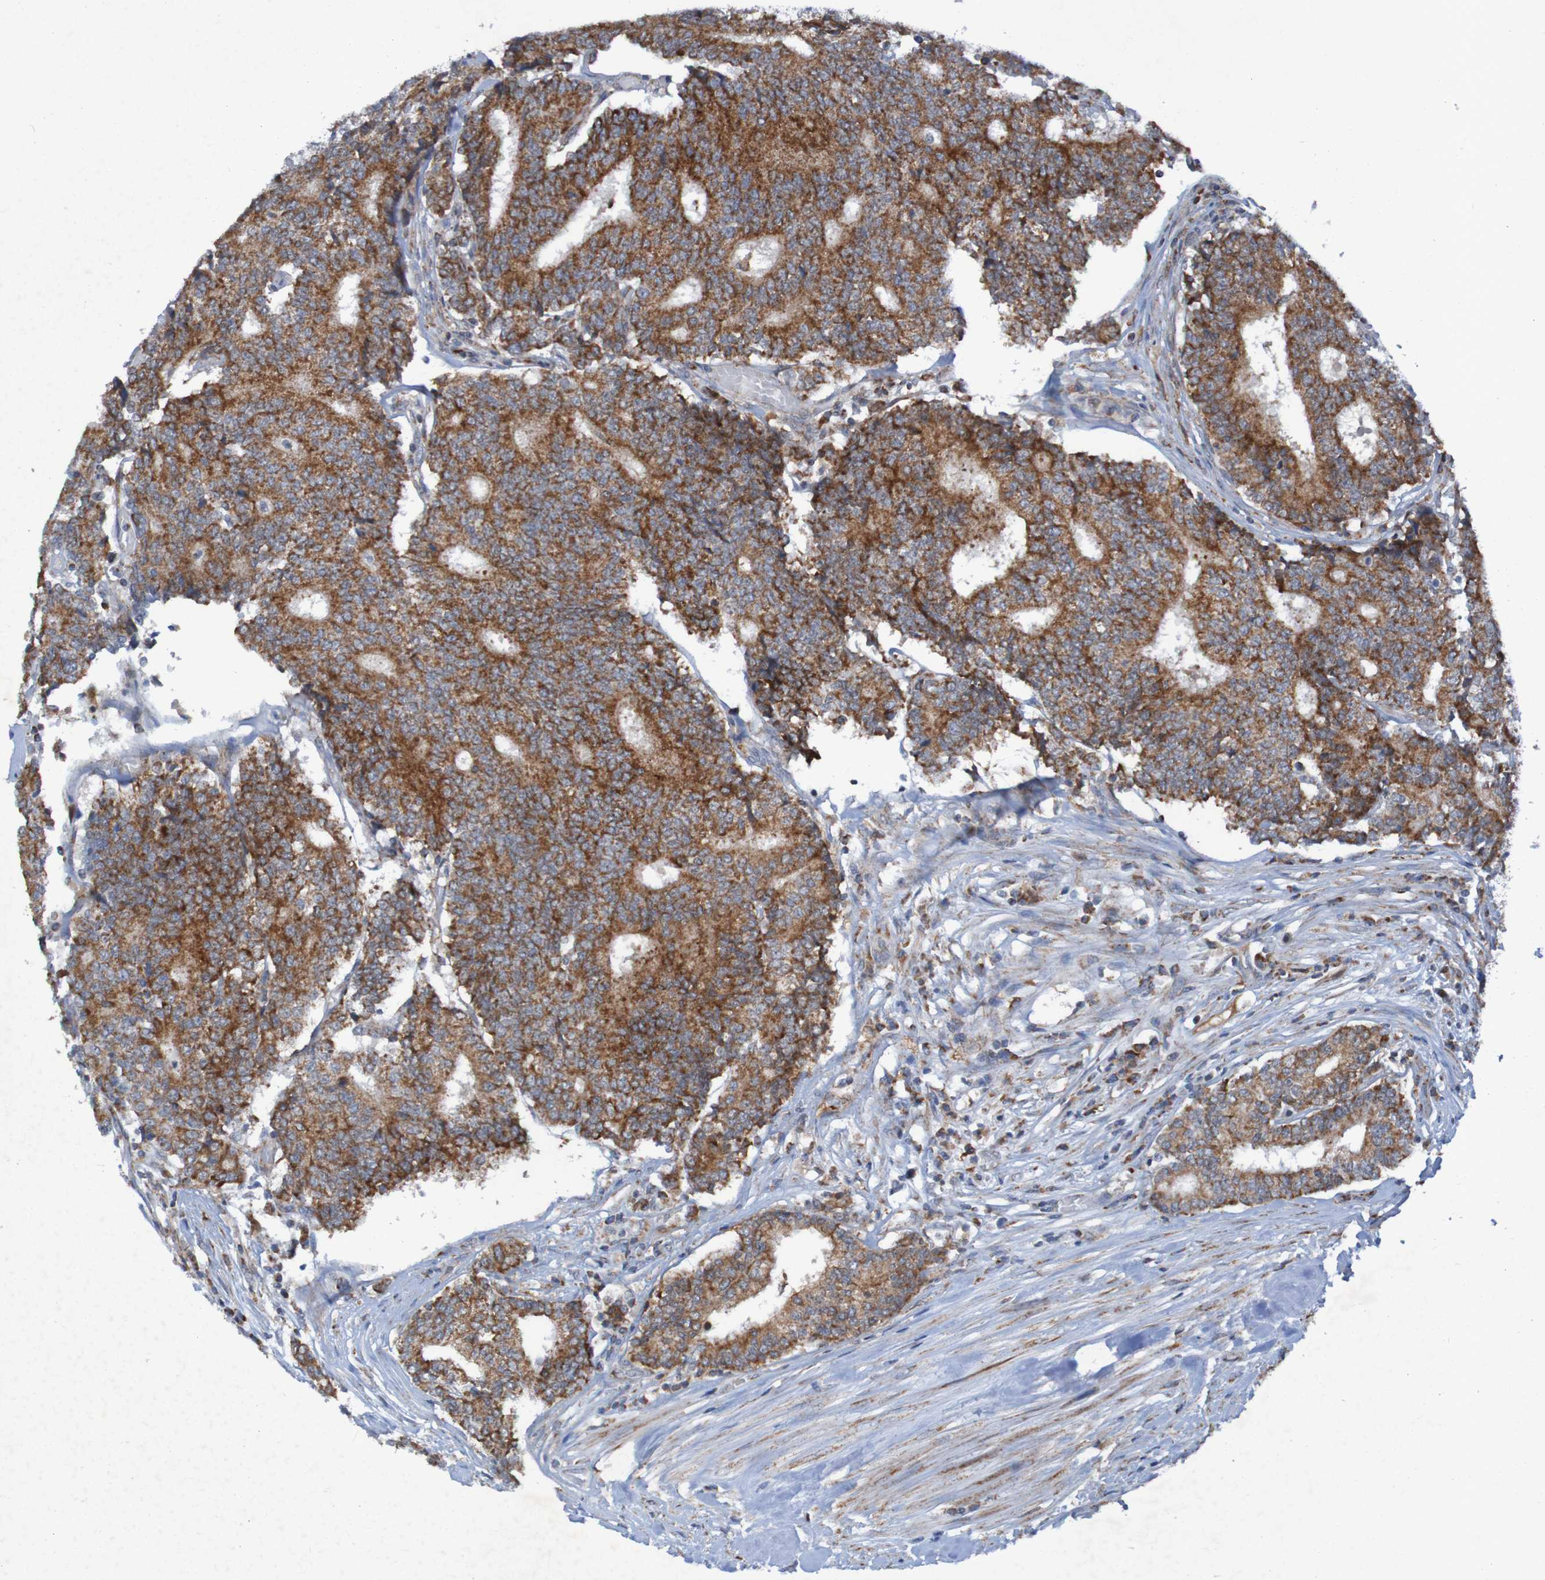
{"staining": {"intensity": "strong", "quantity": ">75%", "location": "cytoplasmic/membranous"}, "tissue": "prostate cancer", "cell_type": "Tumor cells", "image_type": "cancer", "snomed": [{"axis": "morphology", "description": "Normal tissue, NOS"}, {"axis": "morphology", "description": "Adenocarcinoma, High grade"}, {"axis": "topography", "description": "Prostate"}, {"axis": "topography", "description": "Seminal veicle"}], "caption": "This histopathology image shows adenocarcinoma (high-grade) (prostate) stained with immunohistochemistry to label a protein in brown. The cytoplasmic/membranous of tumor cells show strong positivity for the protein. Nuclei are counter-stained blue.", "gene": "CCDC51", "patient": {"sex": "male", "age": 55}}